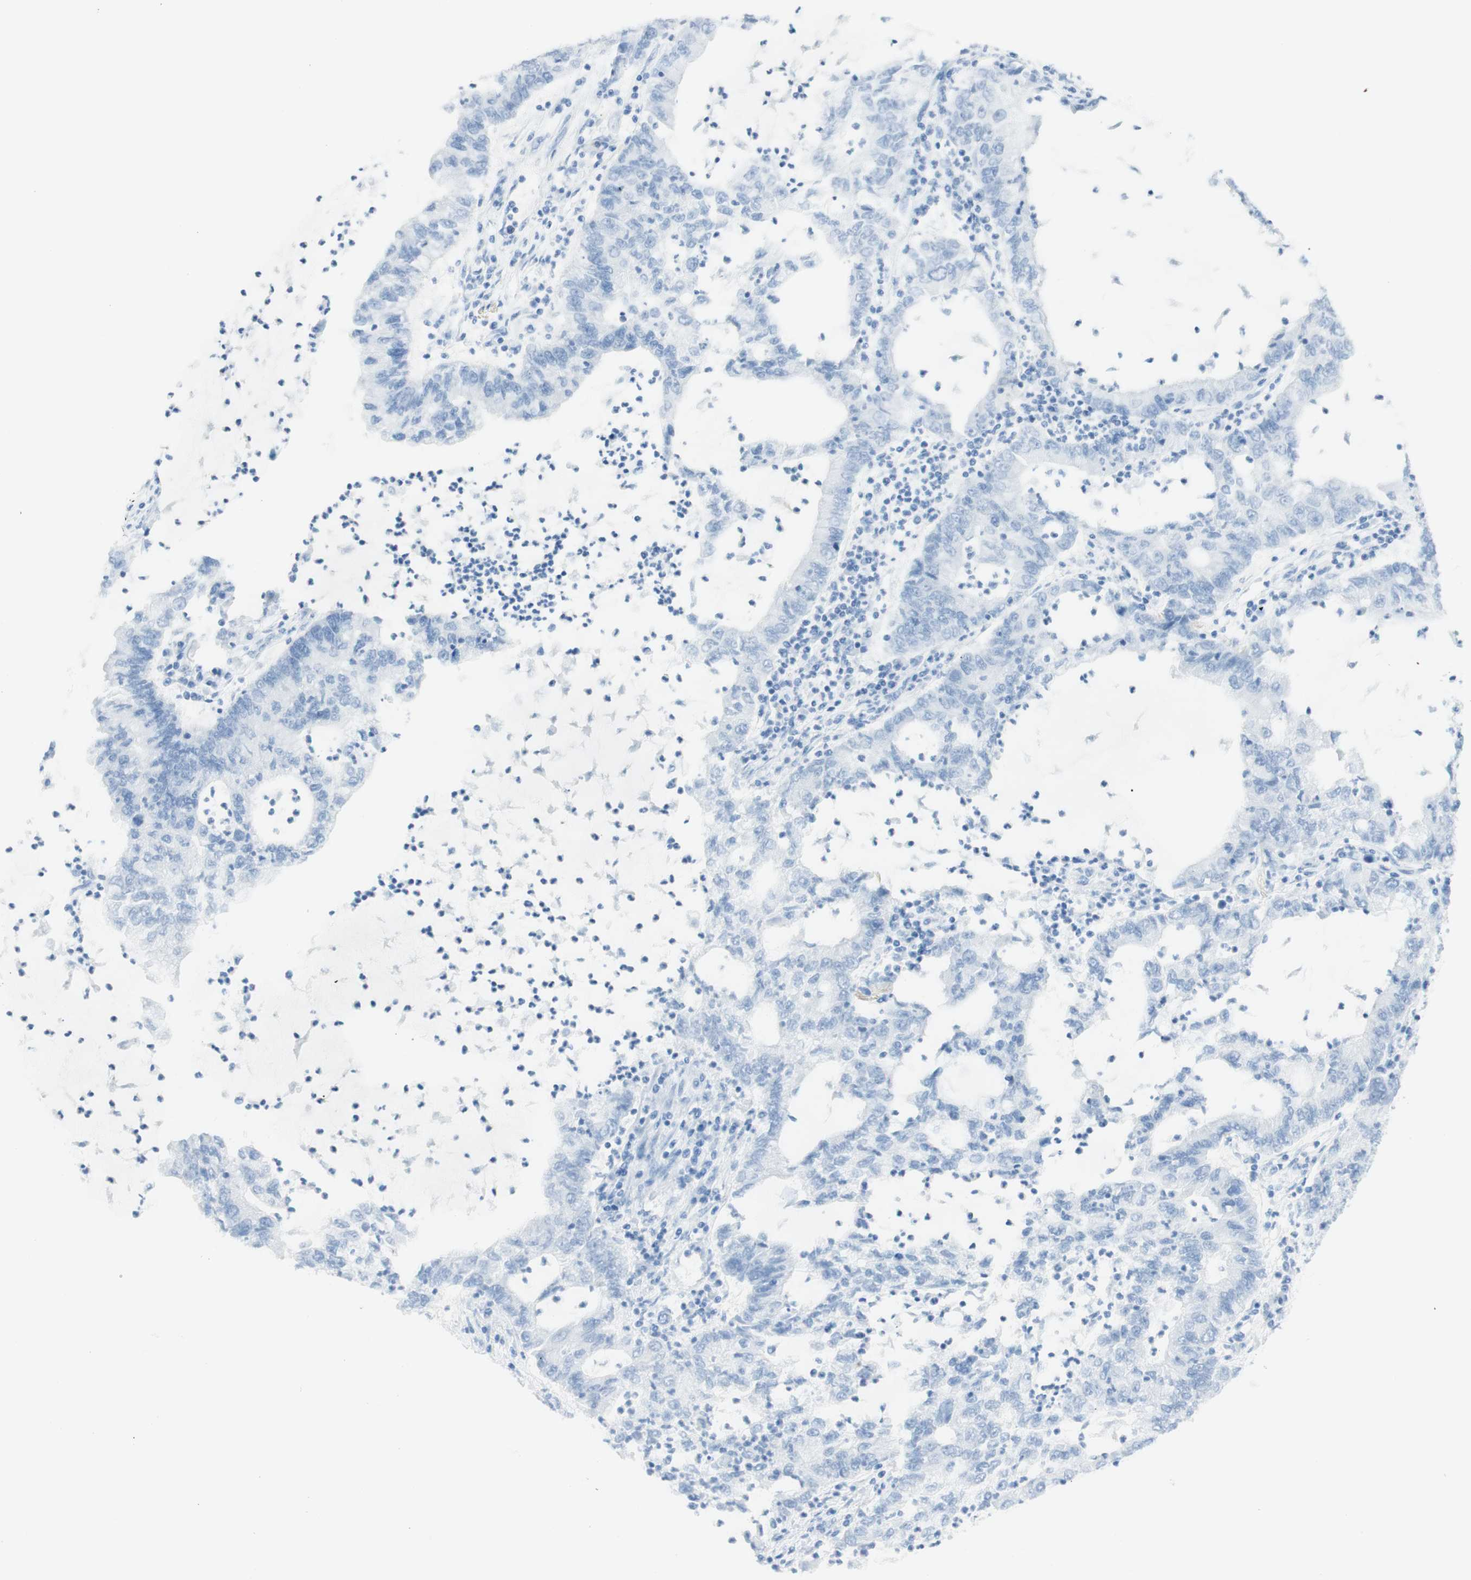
{"staining": {"intensity": "negative", "quantity": "none", "location": "none"}, "tissue": "lung cancer", "cell_type": "Tumor cells", "image_type": "cancer", "snomed": [{"axis": "morphology", "description": "Adenocarcinoma, NOS"}, {"axis": "topography", "description": "Lung"}], "caption": "IHC of lung cancer (adenocarcinoma) shows no expression in tumor cells. (DAB IHC visualized using brightfield microscopy, high magnification).", "gene": "TPO", "patient": {"sex": "female", "age": 51}}